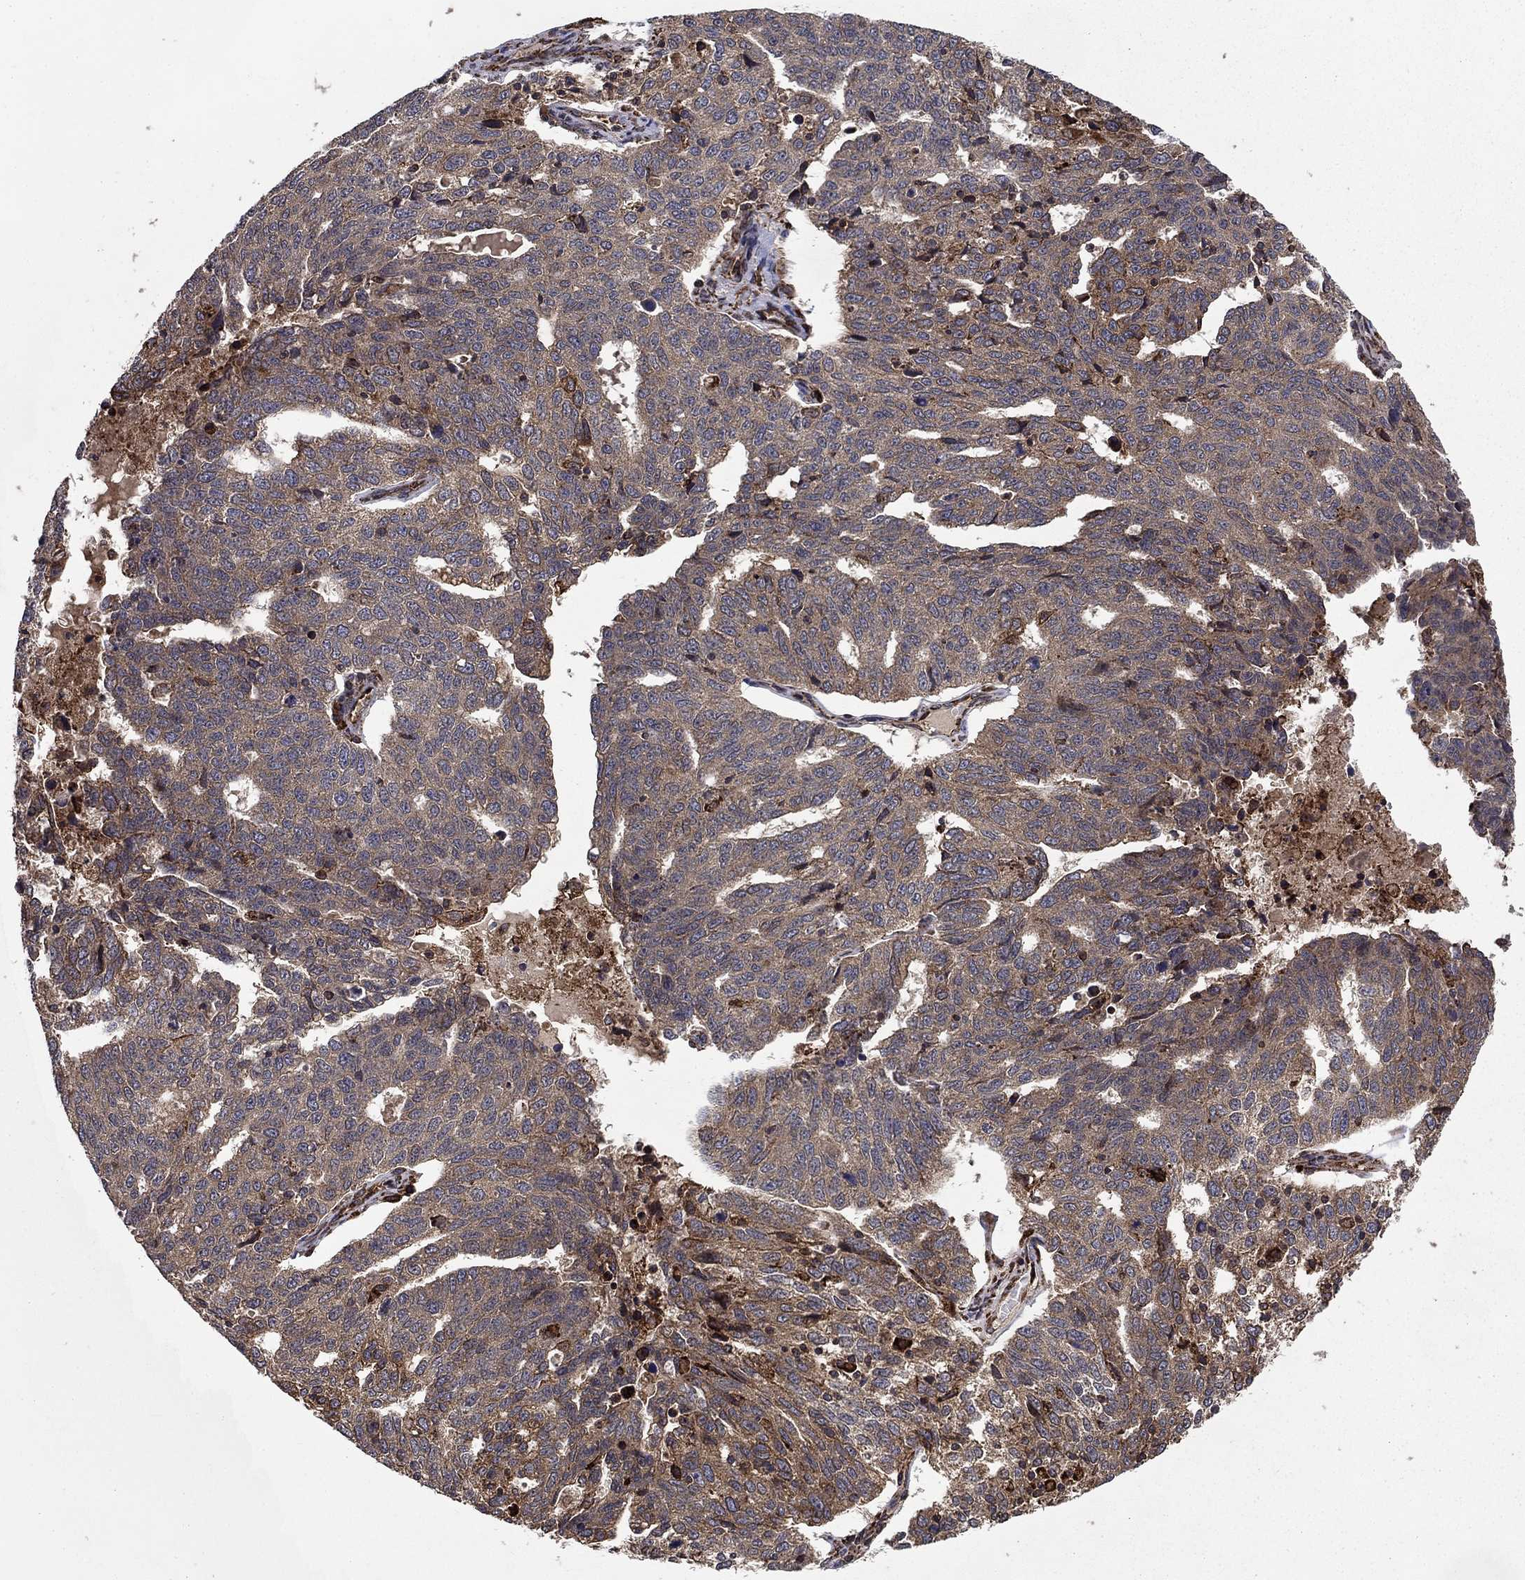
{"staining": {"intensity": "moderate", "quantity": "25%-75%", "location": "cytoplasmic/membranous"}, "tissue": "ovarian cancer", "cell_type": "Tumor cells", "image_type": "cancer", "snomed": [{"axis": "morphology", "description": "Cystadenocarcinoma, serous, NOS"}, {"axis": "topography", "description": "Ovary"}], "caption": "Moderate cytoplasmic/membranous protein expression is present in about 25%-75% of tumor cells in ovarian serous cystadenocarcinoma.", "gene": "BABAM2", "patient": {"sex": "female", "age": 71}}